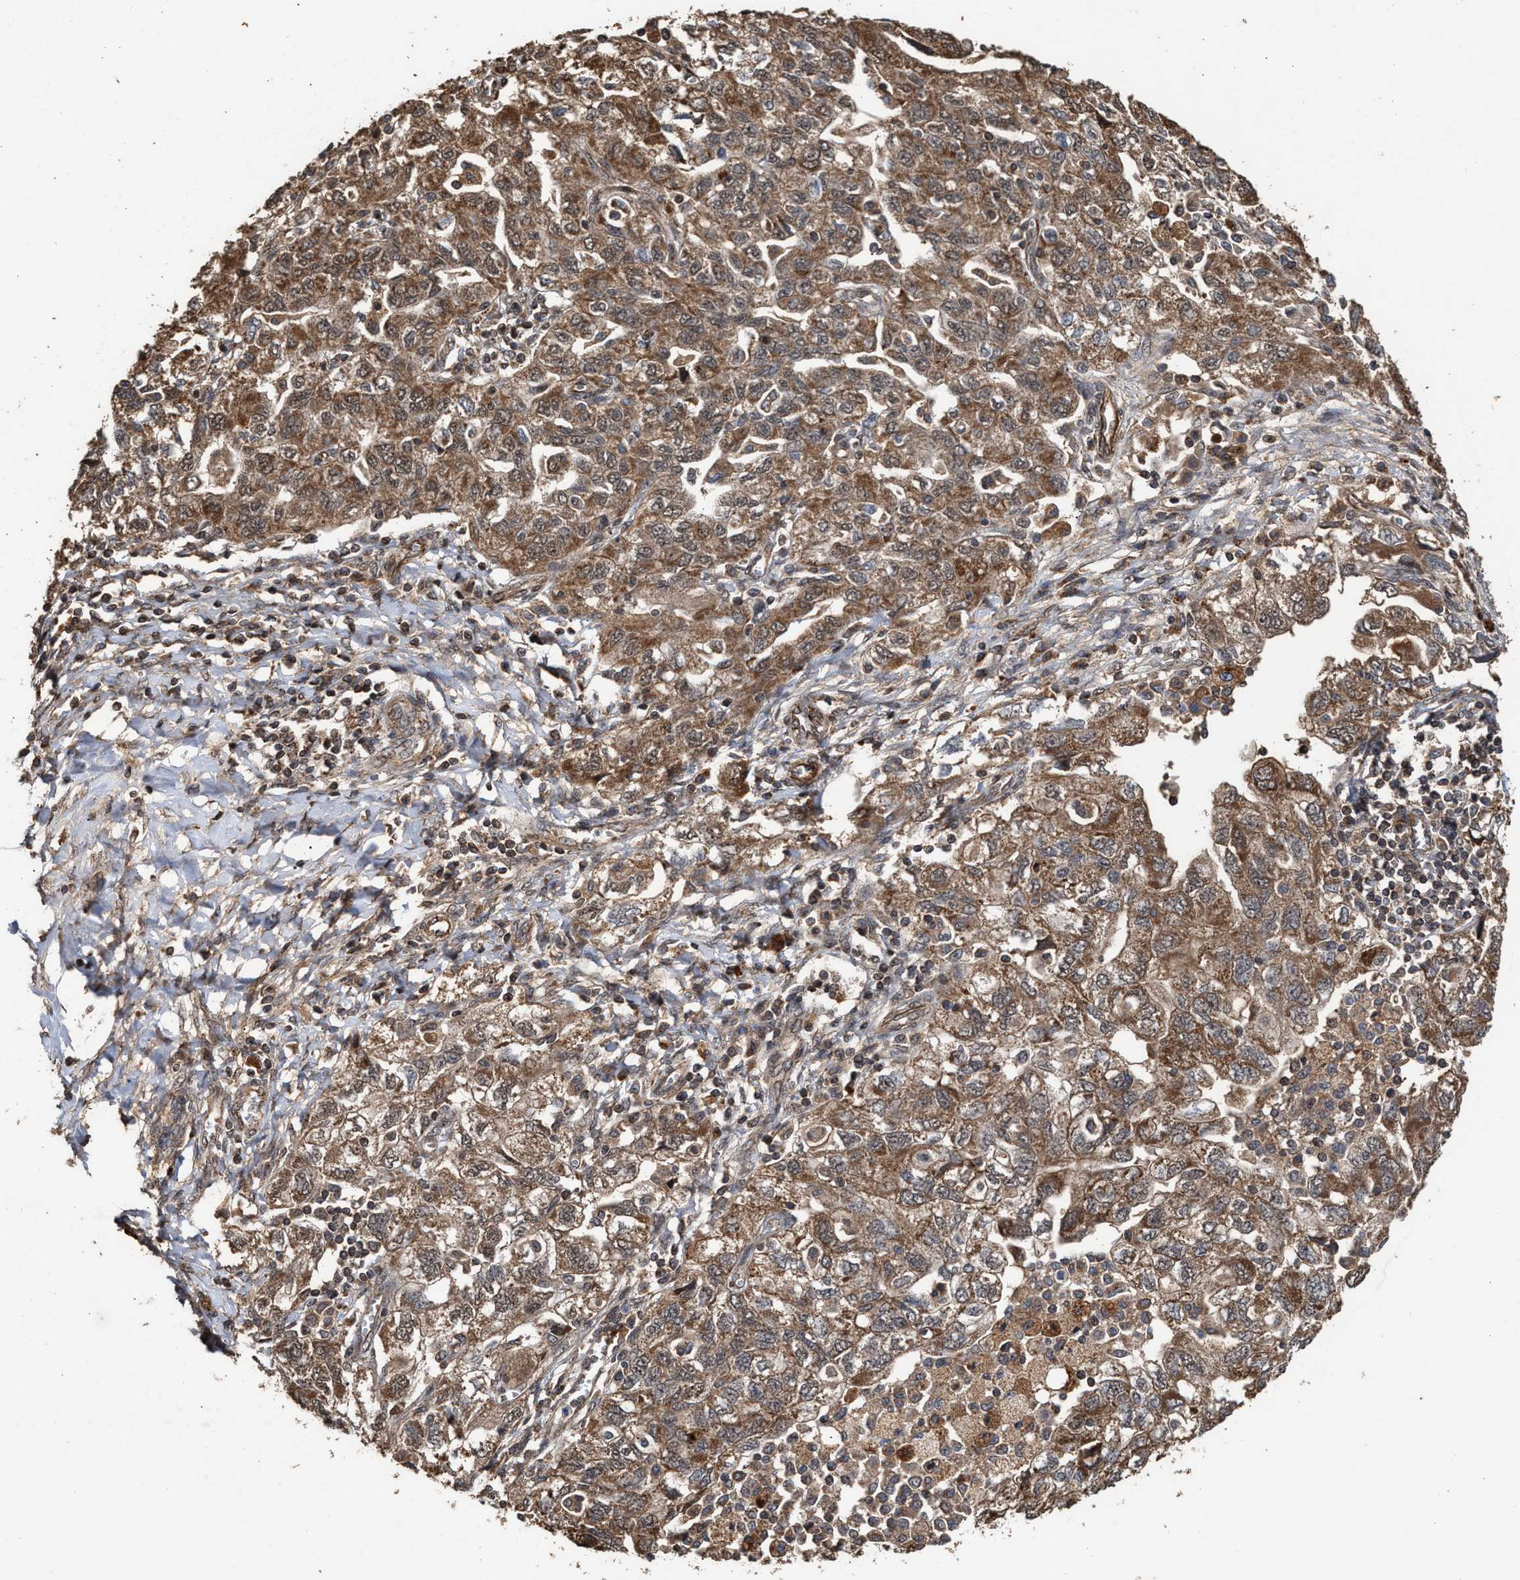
{"staining": {"intensity": "moderate", "quantity": ">75%", "location": "cytoplasmic/membranous"}, "tissue": "ovarian cancer", "cell_type": "Tumor cells", "image_type": "cancer", "snomed": [{"axis": "morphology", "description": "Carcinoma, NOS"}, {"axis": "morphology", "description": "Cystadenocarcinoma, serous, NOS"}, {"axis": "topography", "description": "Ovary"}], "caption": "Ovarian cancer (carcinoma) tissue demonstrates moderate cytoplasmic/membranous expression in about >75% of tumor cells, visualized by immunohistochemistry.", "gene": "ZNHIT6", "patient": {"sex": "female", "age": 69}}